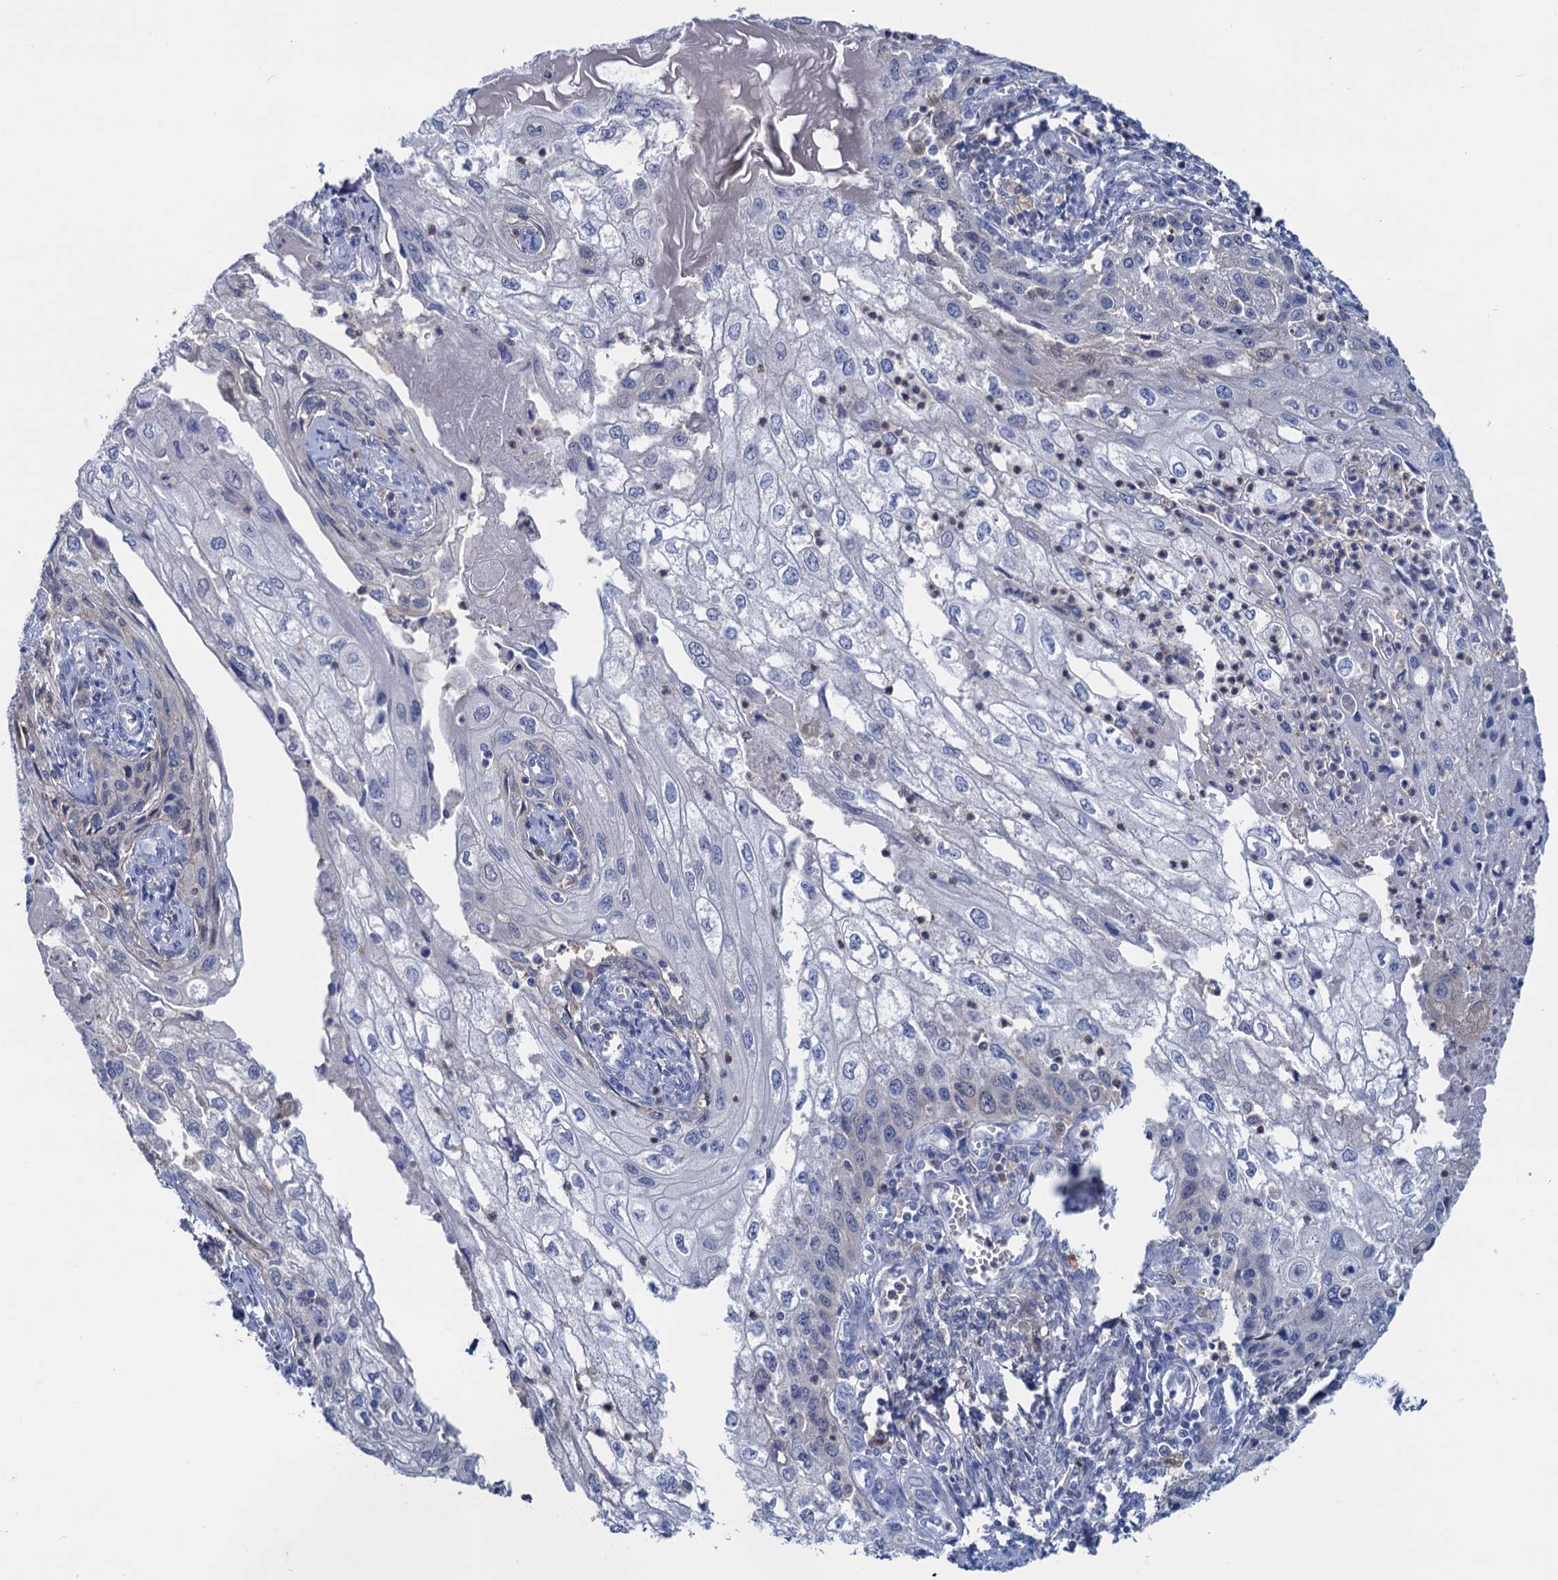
{"staining": {"intensity": "negative", "quantity": "none", "location": "none"}, "tissue": "cervical cancer", "cell_type": "Tumor cells", "image_type": "cancer", "snomed": [{"axis": "morphology", "description": "Squamous cell carcinoma, NOS"}, {"axis": "topography", "description": "Cervix"}], "caption": "This micrograph is of cervical cancer (squamous cell carcinoma) stained with immunohistochemistry (IHC) to label a protein in brown with the nuclei are counter-stained blue. There is no positivity in tumor cells.", "gene": "FAH", "patient": {"sex": "female", "age": 67}}